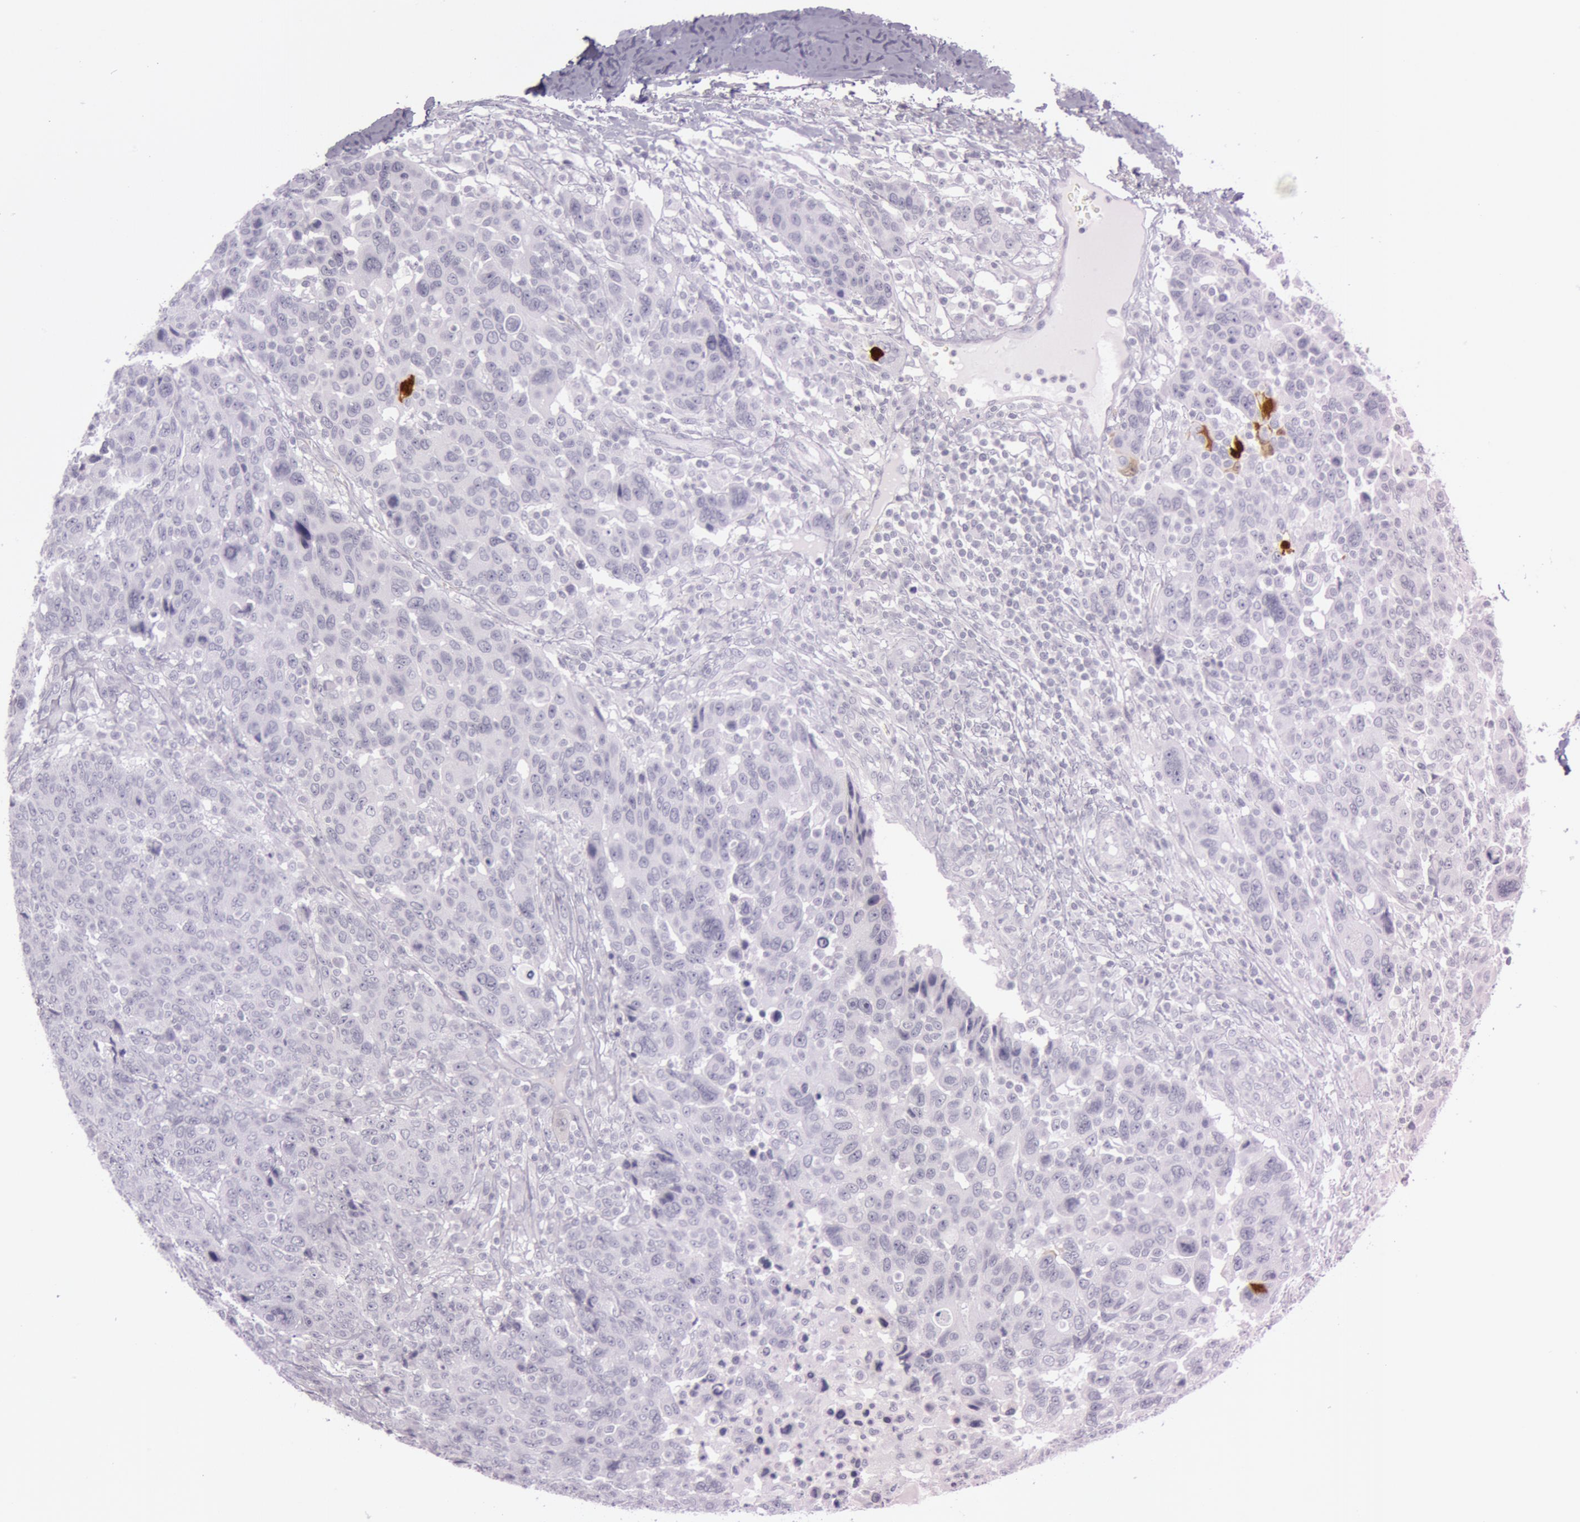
{"staining": {"intensity": "negative", "quantity": "none", "location": "none"}, "tissue": "breast cancer", "cell_type": "Tumor cells", "image_type": "cancer", "snomed": [{"axis": "morphology", "description": "Duct carcinoma"}, {"axis": "topography", "description": "Breast"}], "caption": "IHC of human breast cancer (invasive ductal carcinoma) exhibits no expression in tumor cells.", "gene": "S100A7", "patient": {"sex": "female", "age": 37}}